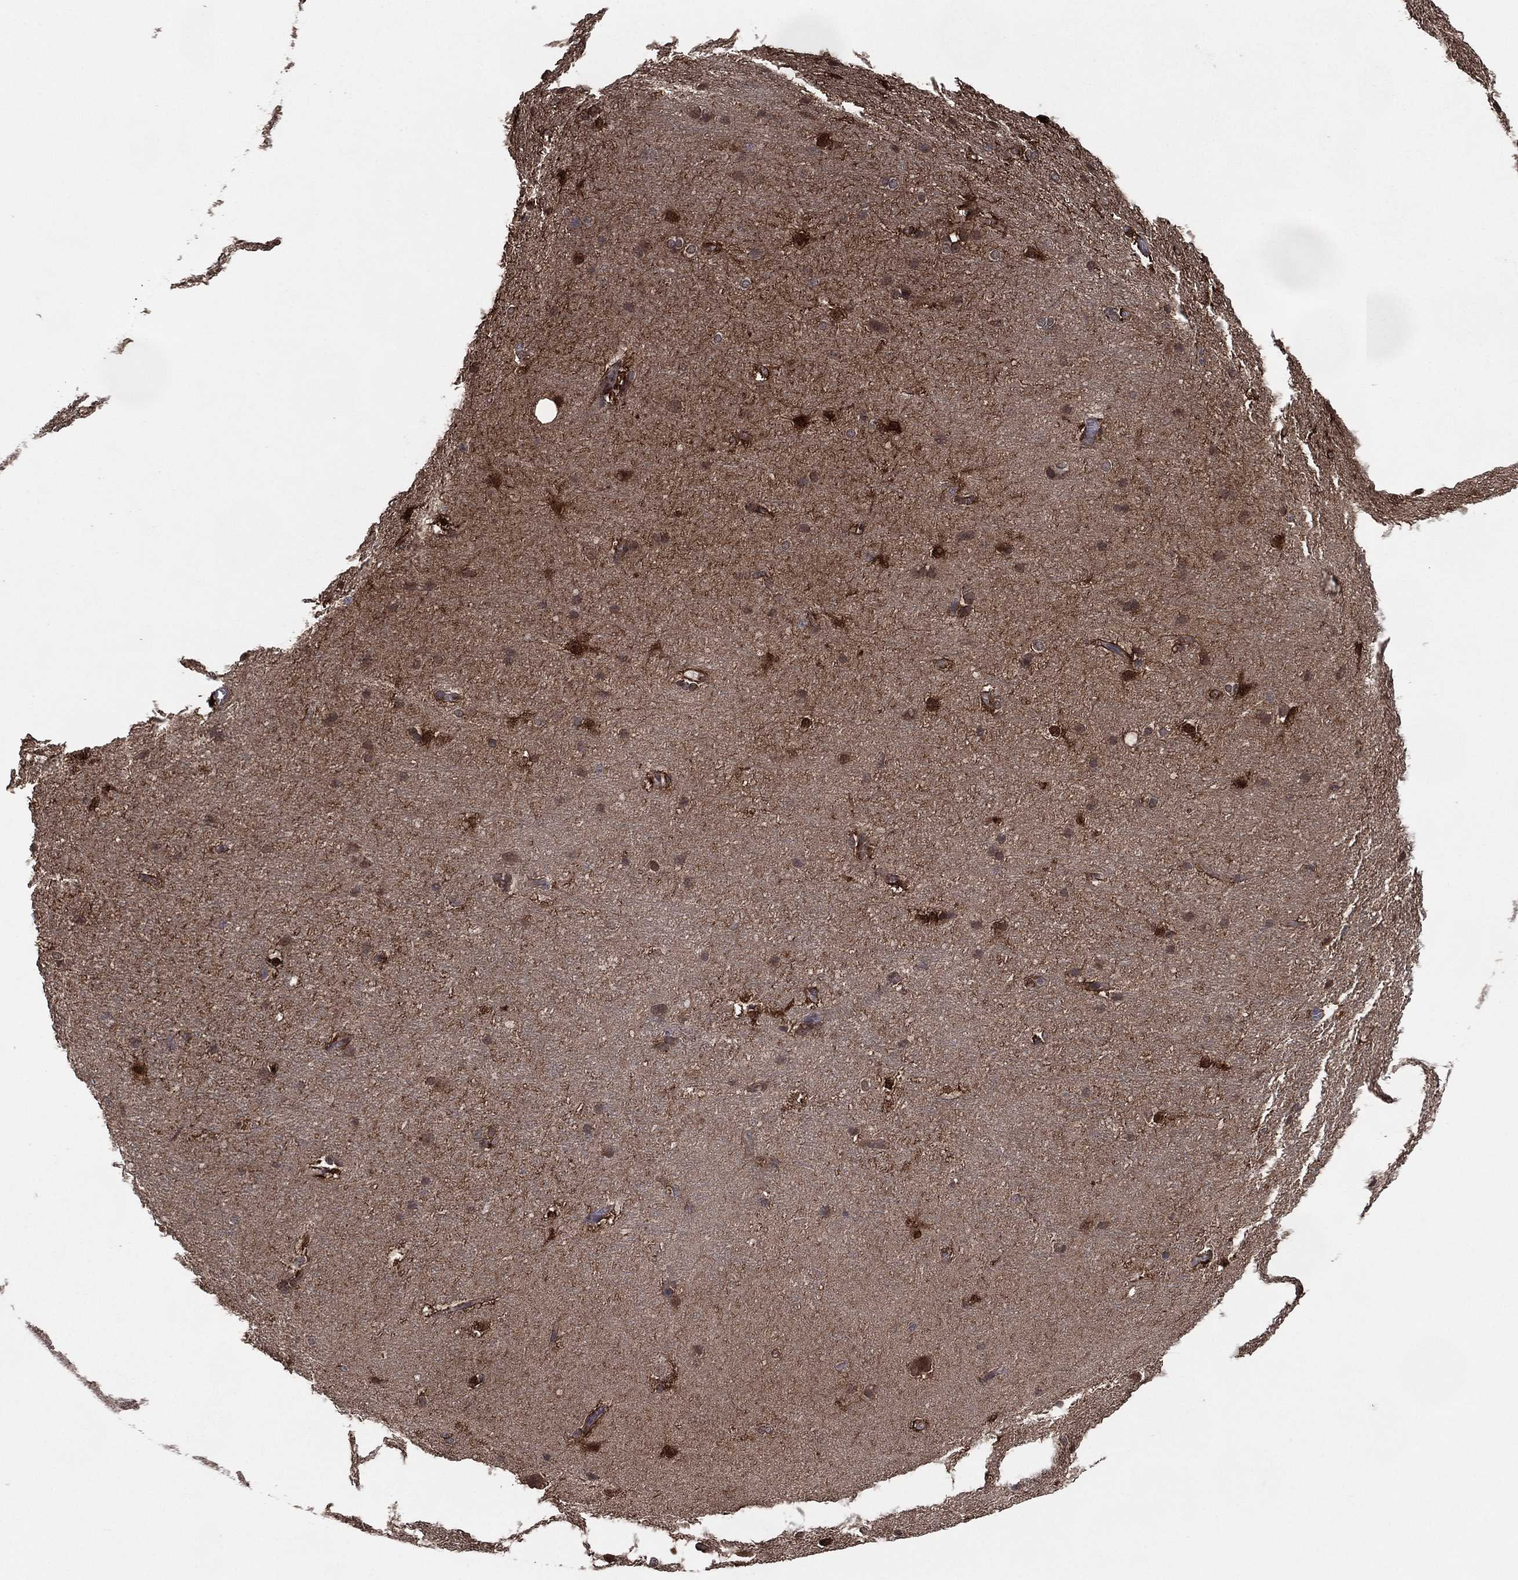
{"staining": {"intensity": "moderate", "quantity": "25%-75%", "location": "cytoplasmic/membranous,nuclear"}, "tissue": "hippocampus", "cell_type": "Glial cells", "image_type": "normal", "snomed": [{"axis": "morphology", "description": "Normal tissue, NOS"}, {"axis": "topography", "description": "Cerebral cortex"}, {"axis": "topography", "description": "Hippocampus"}], "caption": "This photomicrograph displays immunohistochemistry staining of benign human hippocampus, with medium moderate cytoplasmic/membranous,nuclear expression in about 25%-75% of glial cells.", "gene": "AK1", "patient": {"sex": "female", "age": 19}}